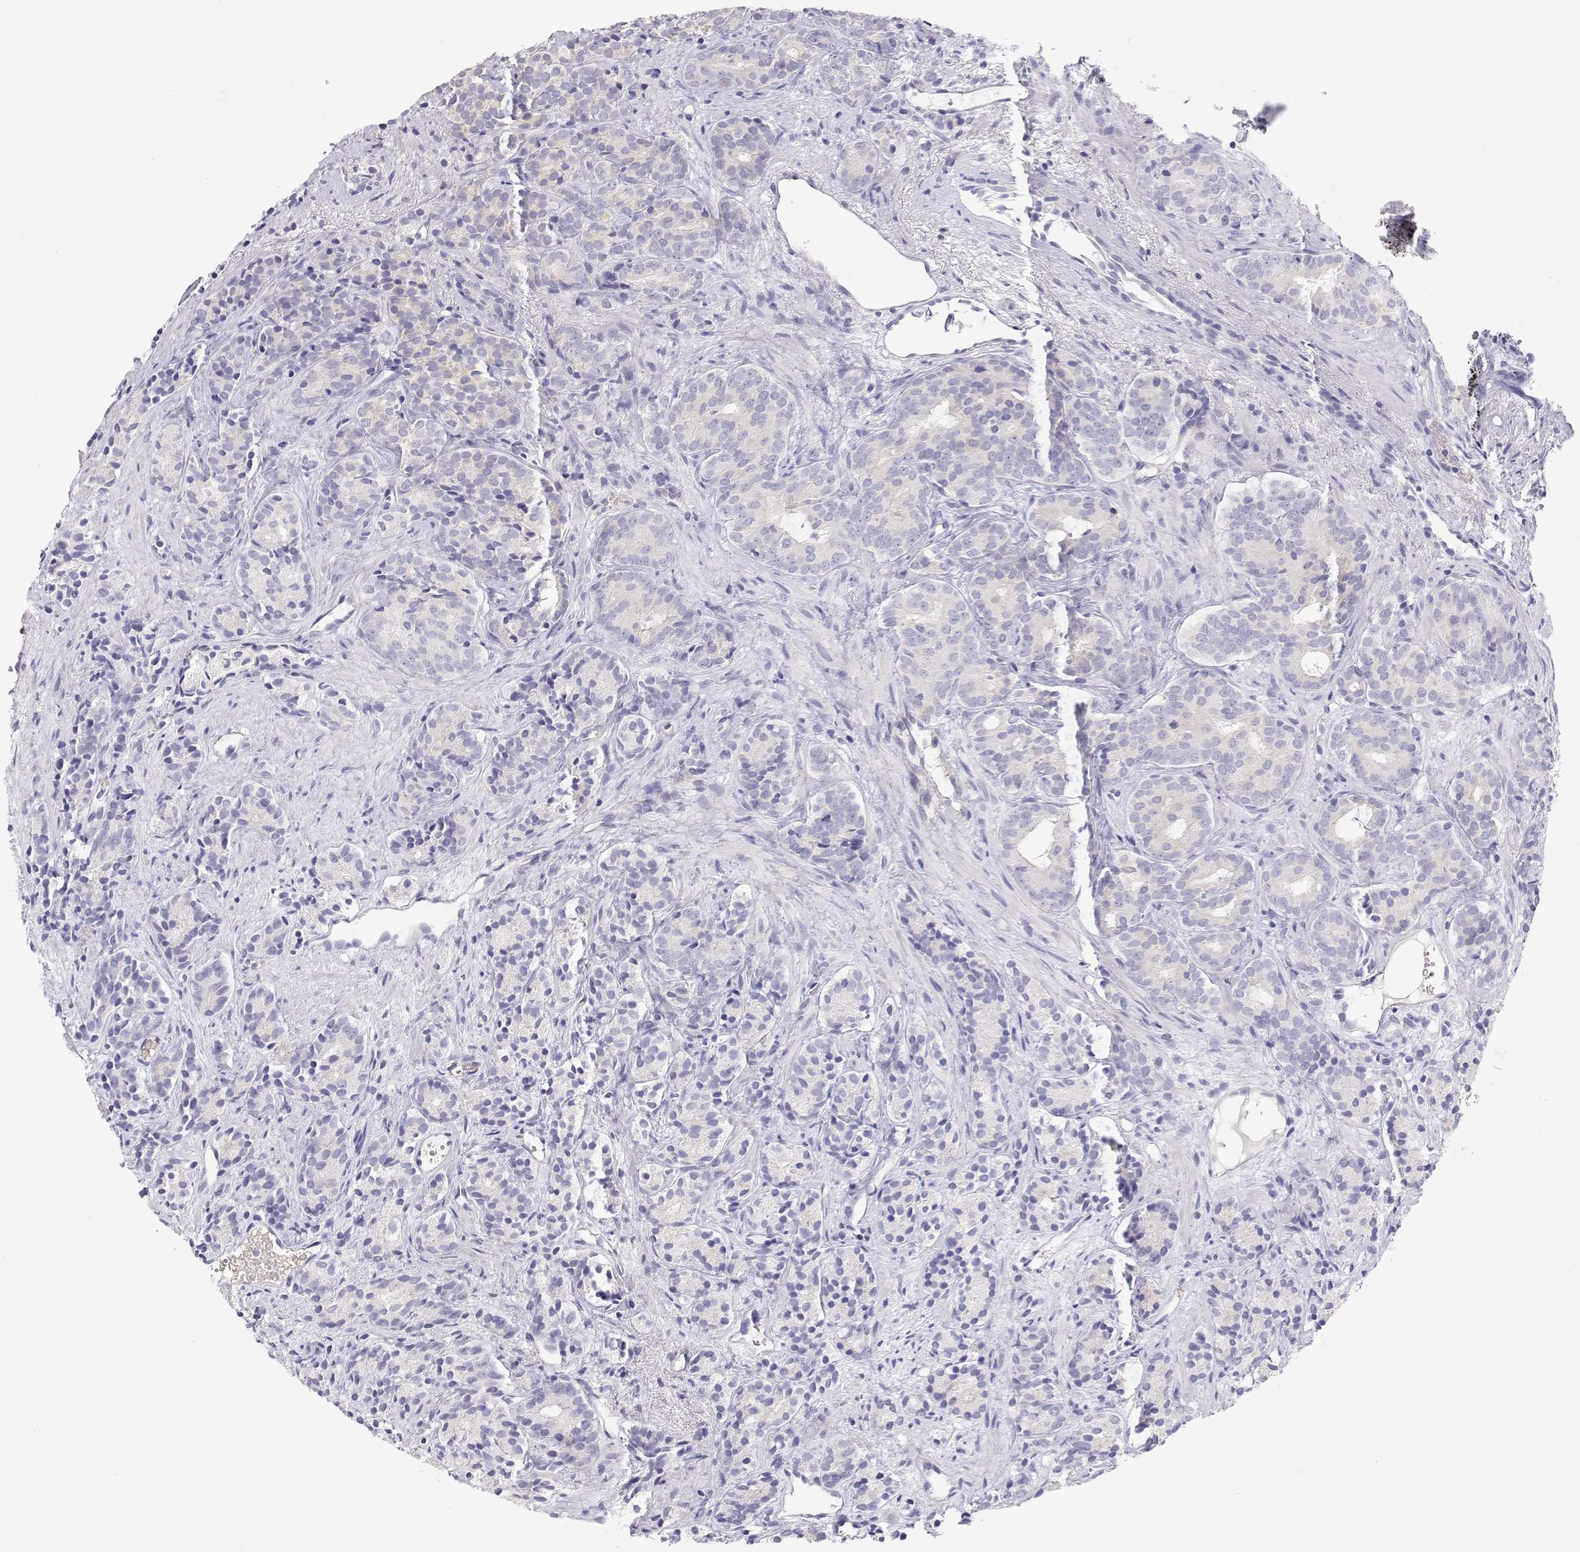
{"staining": {"intensity": "negative", "quantity": "none", "location": "none"}, "tissue": "prostate cancer", "cell_type": "Tumor cells", "image_type": "cancer", "snomed": [{"axis": "morphology", "description": "Adenocarcinoma, High grade"}, {"axis": "topography", "description": "Prostate"}], "caption": "Tumor cells show no significant protein positivity in prostate high-grade adenocarcinoma.", "gene": "MISP", "patient": {"sex": "male", "age": 84}}